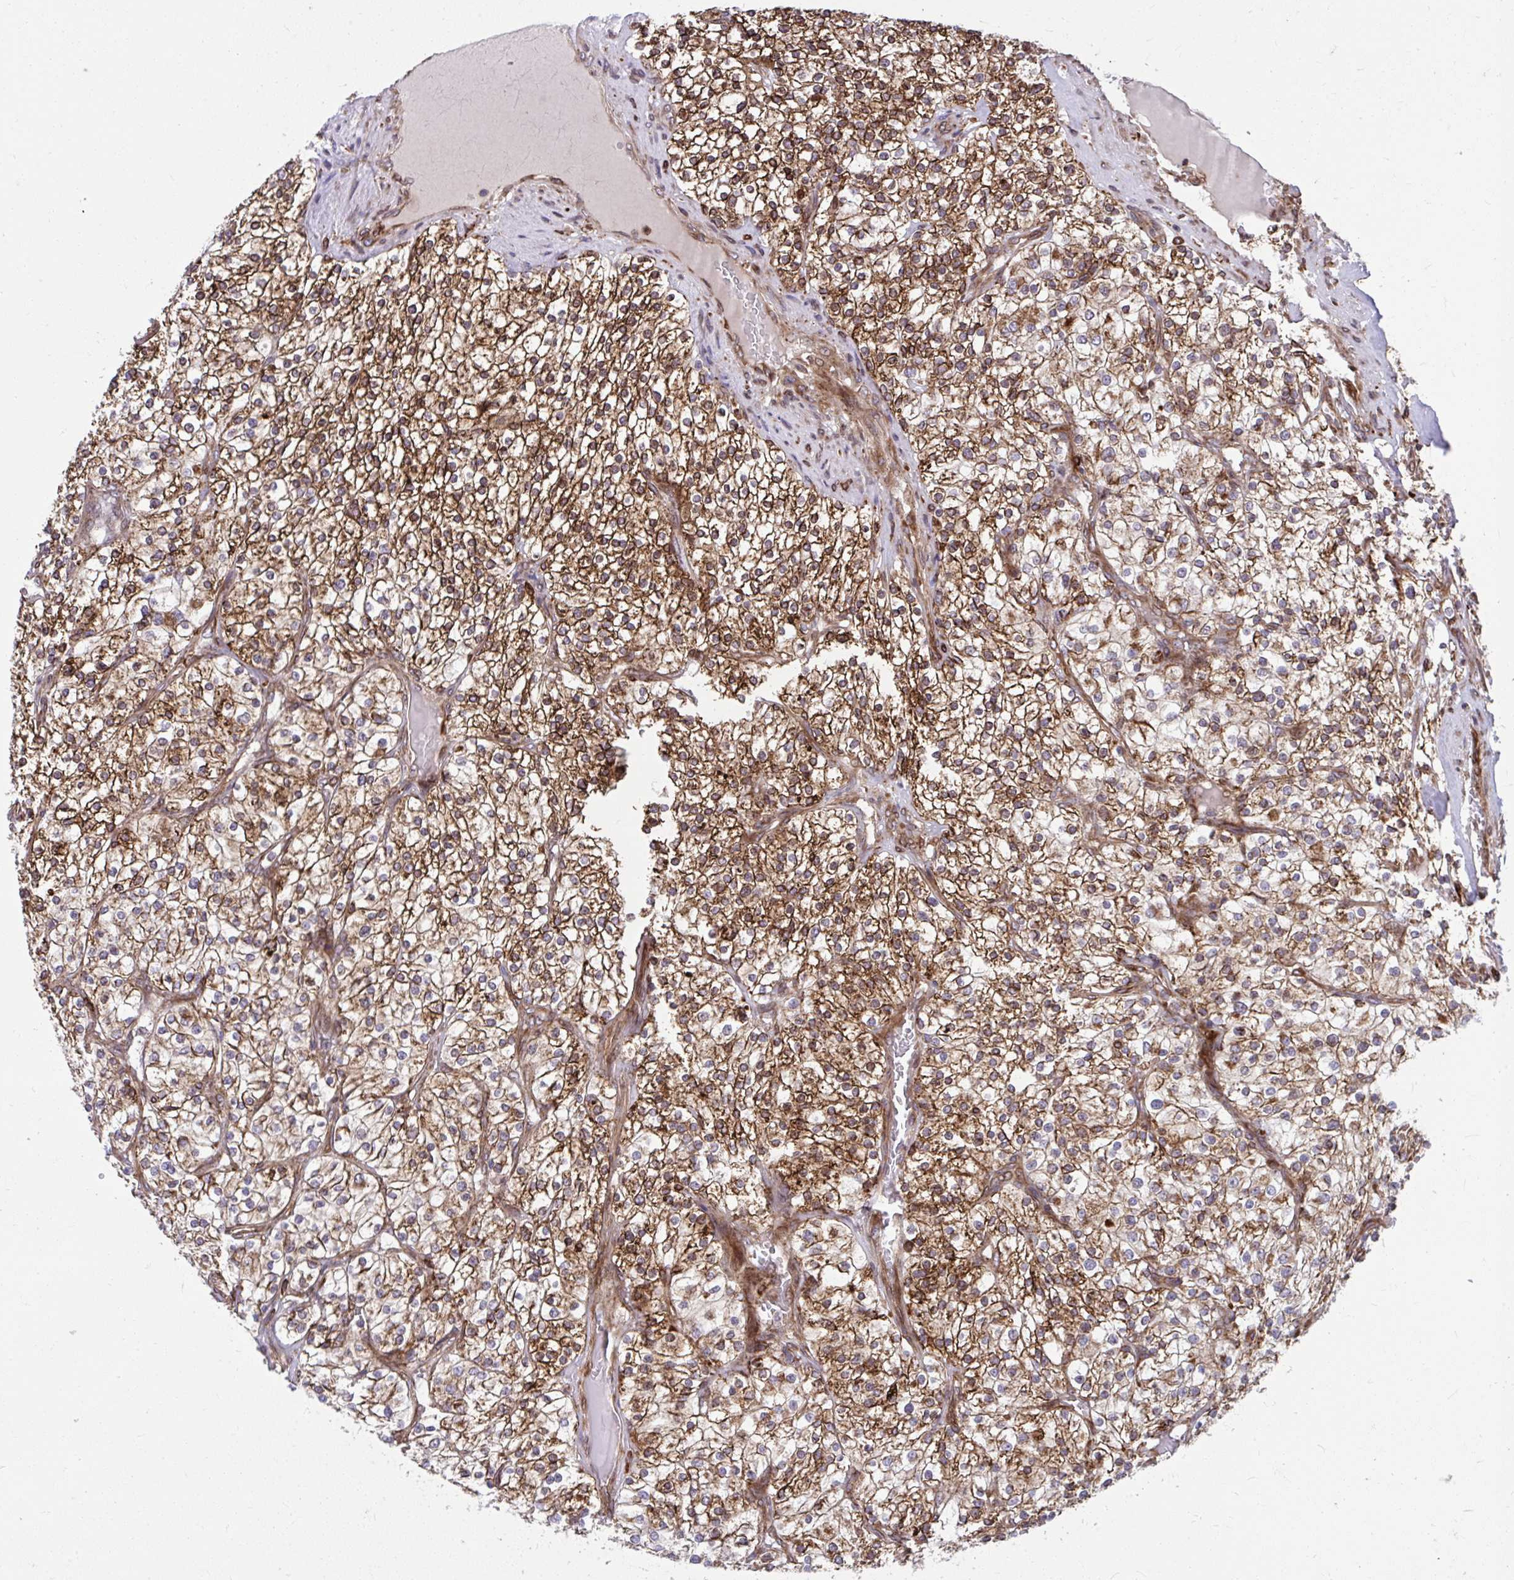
{"staining": {"intensity": "strong", "quantity": ">75%", "location": "cytoplasmic/membranous"}, "tissue": "renal cancer", "cell_type": "Tumor cells", "image_type": "cancer", "snomed": [{"axis": "morphology", "description": "Adenocarcinoma, NOS"}, {"axis": "topography", "description": "Kidney"}], "caption": "Immunohistochemistry of adenocarcinoma (renal) displays high levels of strong cytoplasmic/membranous positivity in about >75% of tumor cells.", "gene": "STIM2", "patient": {"sex": "male", "age": 80}}